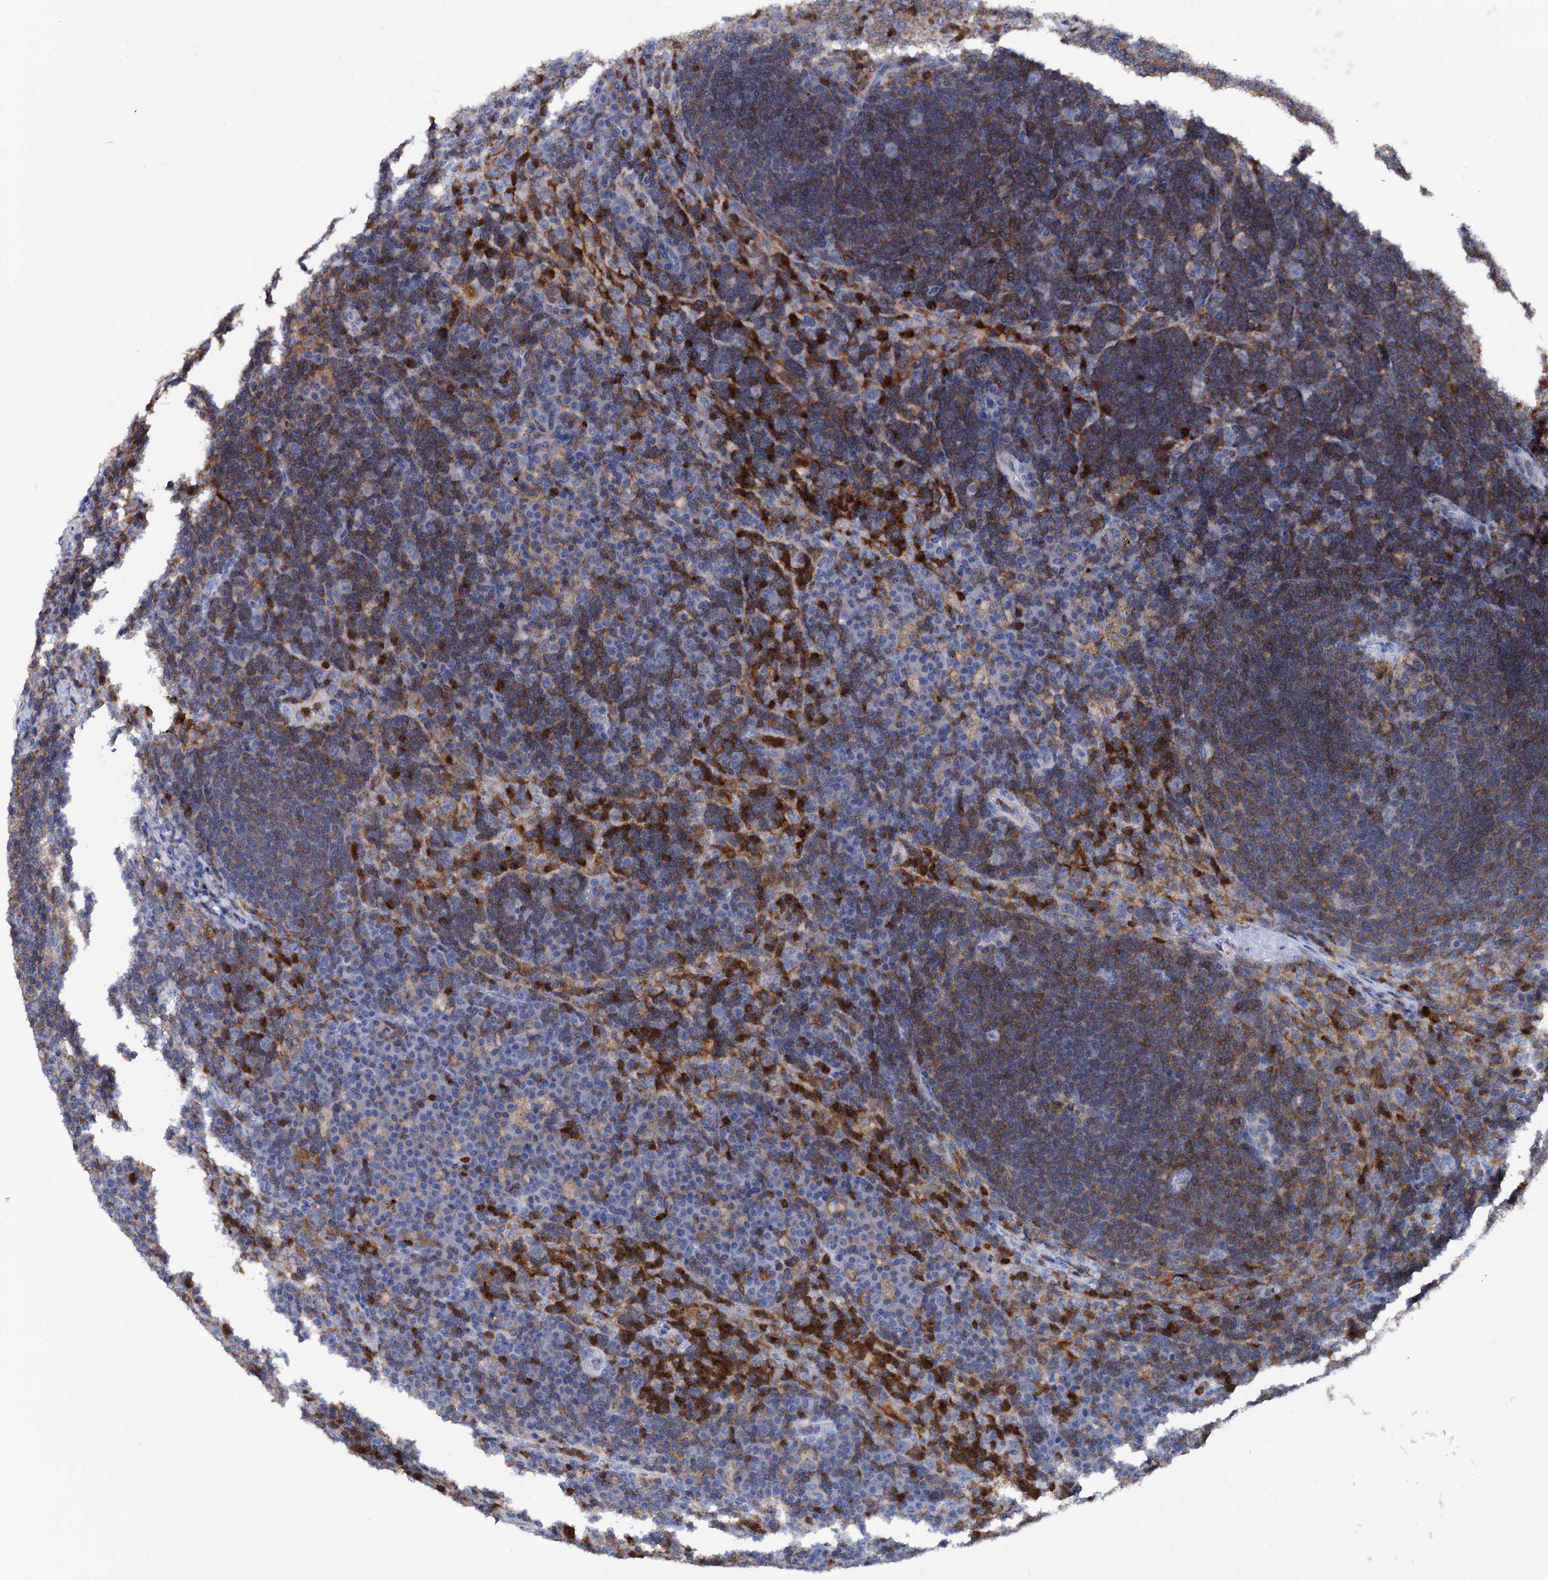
{"staining": {"intensity": "moderate", "quantity": "<25%", "location": "cytoplasmic/membranous"}, "tissue": "lymph node", "cell_type": "Germinal center cells", "image_type": "normal", "snomed": [{"axis": "morphology", "description": "Normal tissue, NOS"}, {"axis": "topography", "description": "Lymph node"}], "caption": "Moderate cytoplasmic/membranous protein staining is appreciated in approximately <25% of germinal center cells in lymph node. The staining is performed using DAB (3,3'-diaminobenzidine) brown chromogen to label protein expression. The nuclei are counter-stained blue using hematoxylin.", "gene": "RHOG", "patient": {"sex": "female", "age": 70}}